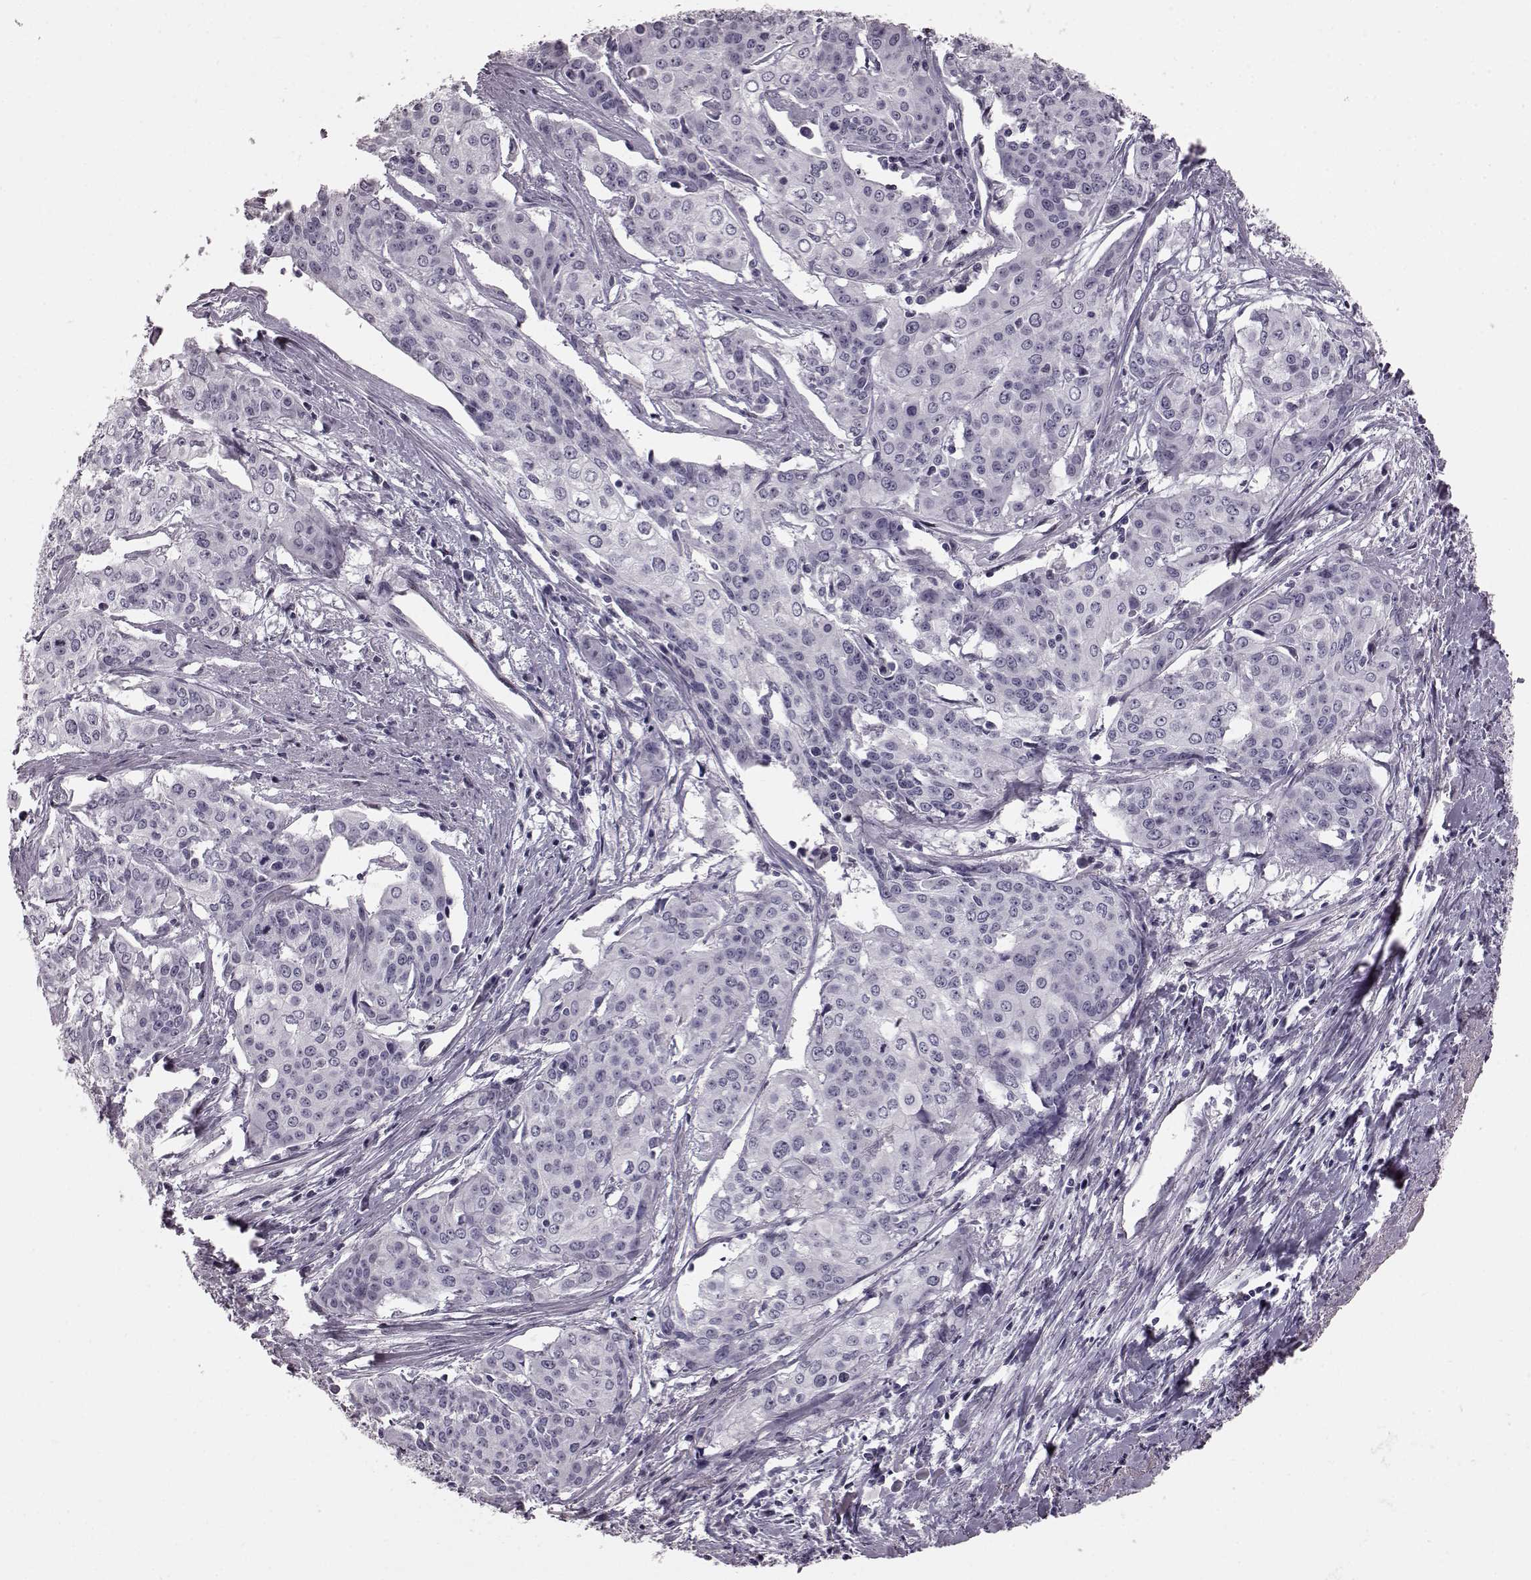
{"staining": {"intensity": "negative", "quantity": "none", "location": "none"}, "tissue": "cervical cancer", "cell_type": "Tumor cells", "image_type": "cancer", "snomed": [{"axis": "morphology", "description": "Squamous cell carcinoma, NOS"}, {"axis": "topography", "description": "Cervix"}], "caption": "IHC photomicrograph of cervical cancer (squamous cell carcinoma) stained for a protein (brown), which shows no staining in tumor cells. Brightfield microscopy of immunohistochemistry stained with DAB (3,3'-diaminobenzidine) (brown) and hematoxylin (blue), captured at high magnification.", "gene": "TCHHL1", "patient": {"sex": "female", "age": 39}}